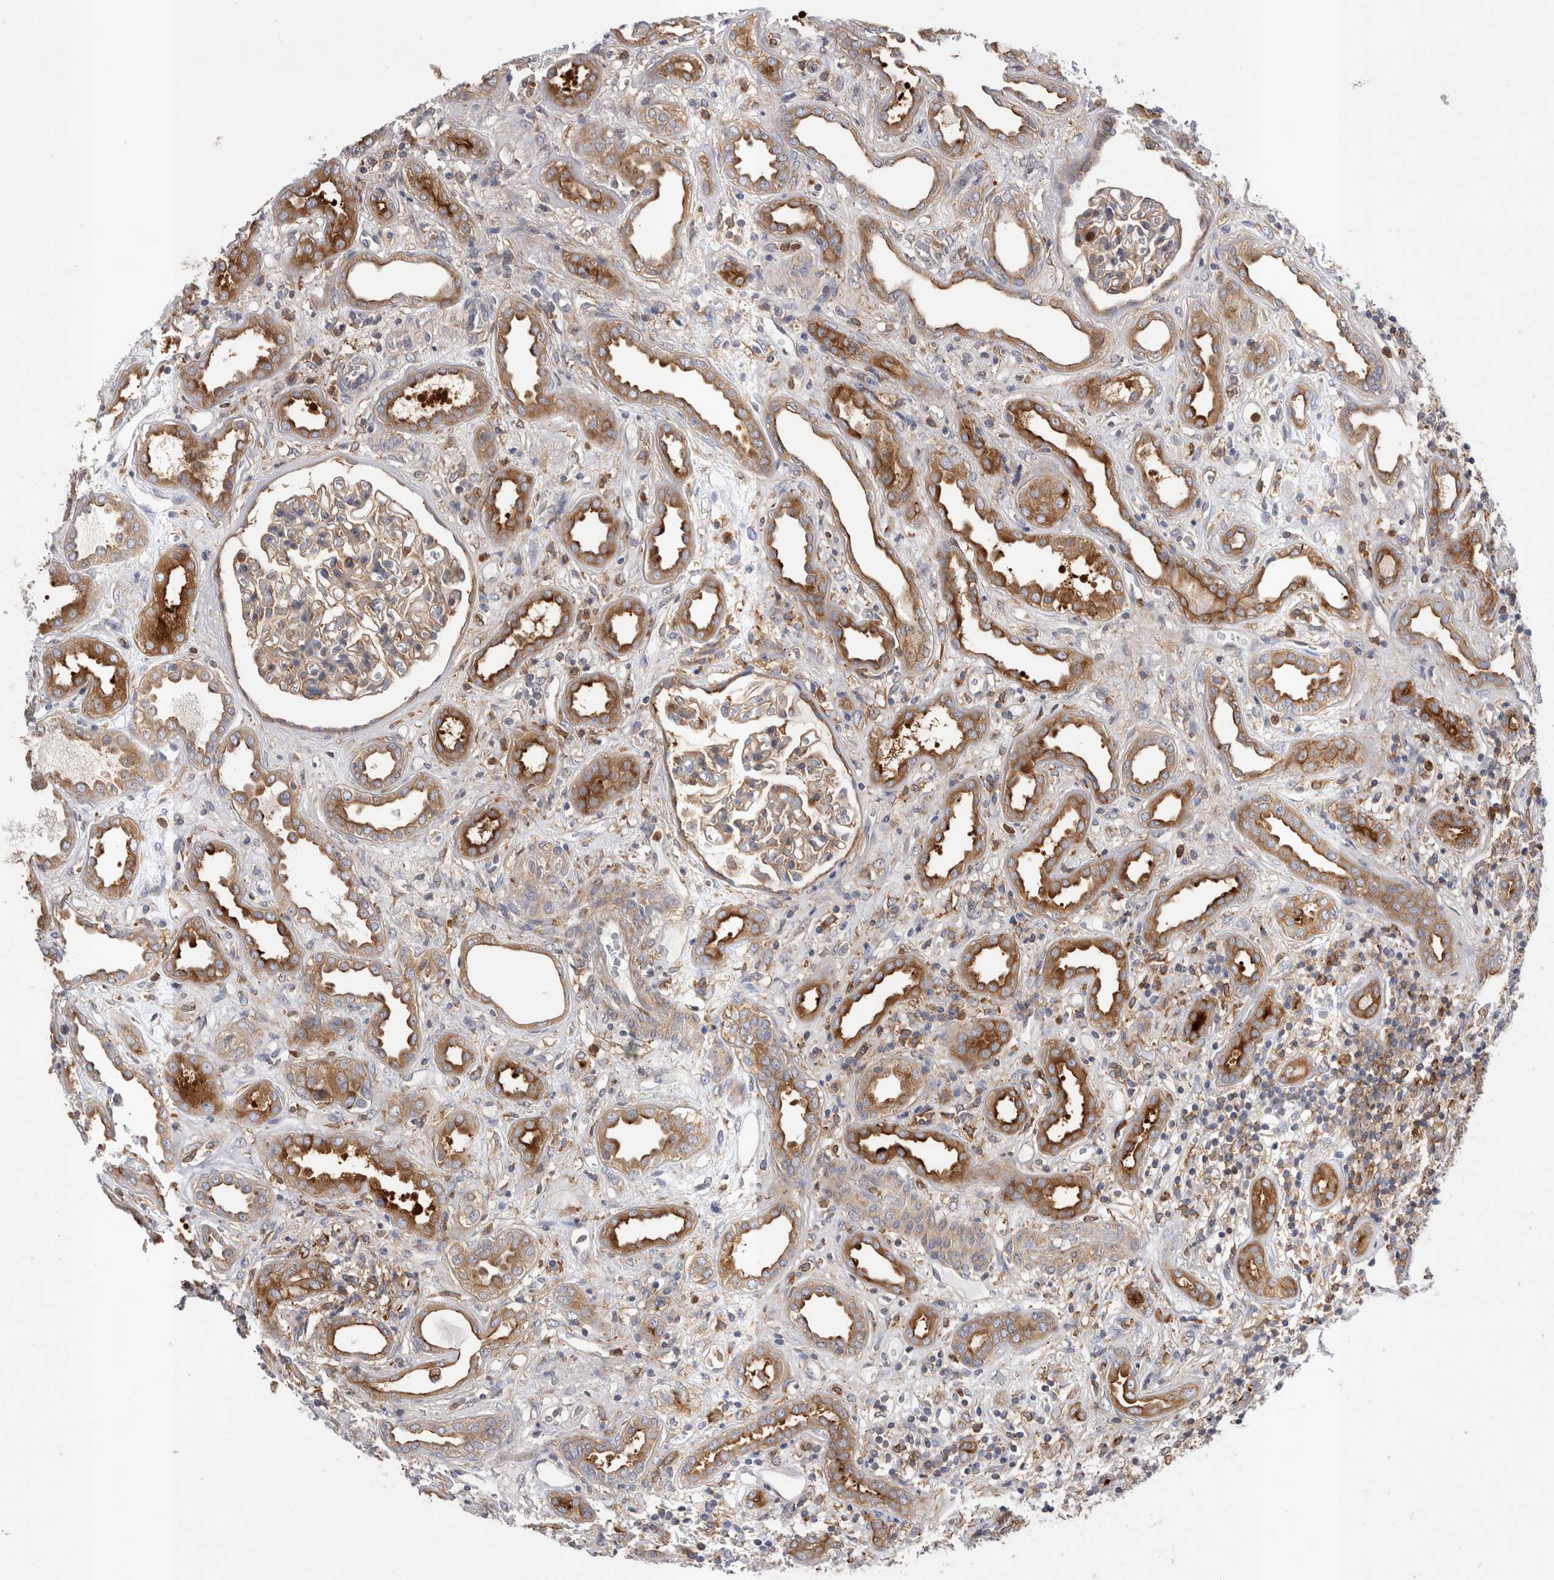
{"staining": {"intensity": "moderate", "quantity": ">75%", "location": "cytoplasmic/membranous"}, "tissue": "kidney", "cell_type": "Cells in glomeruli", "image_type": "normal", "snomed": [{"axis": "morphology", "description": "Normal tissue, NOS"}, {"axis": "topography", "description": "Kidney"}], "caption": "Benign kidney shows moderate cytoplasmic/membranous expression in approximately >75% of cells in glomeruli.", "gene": "RAB11FIP1", "patient": {"sex": "male", "age": 59}}